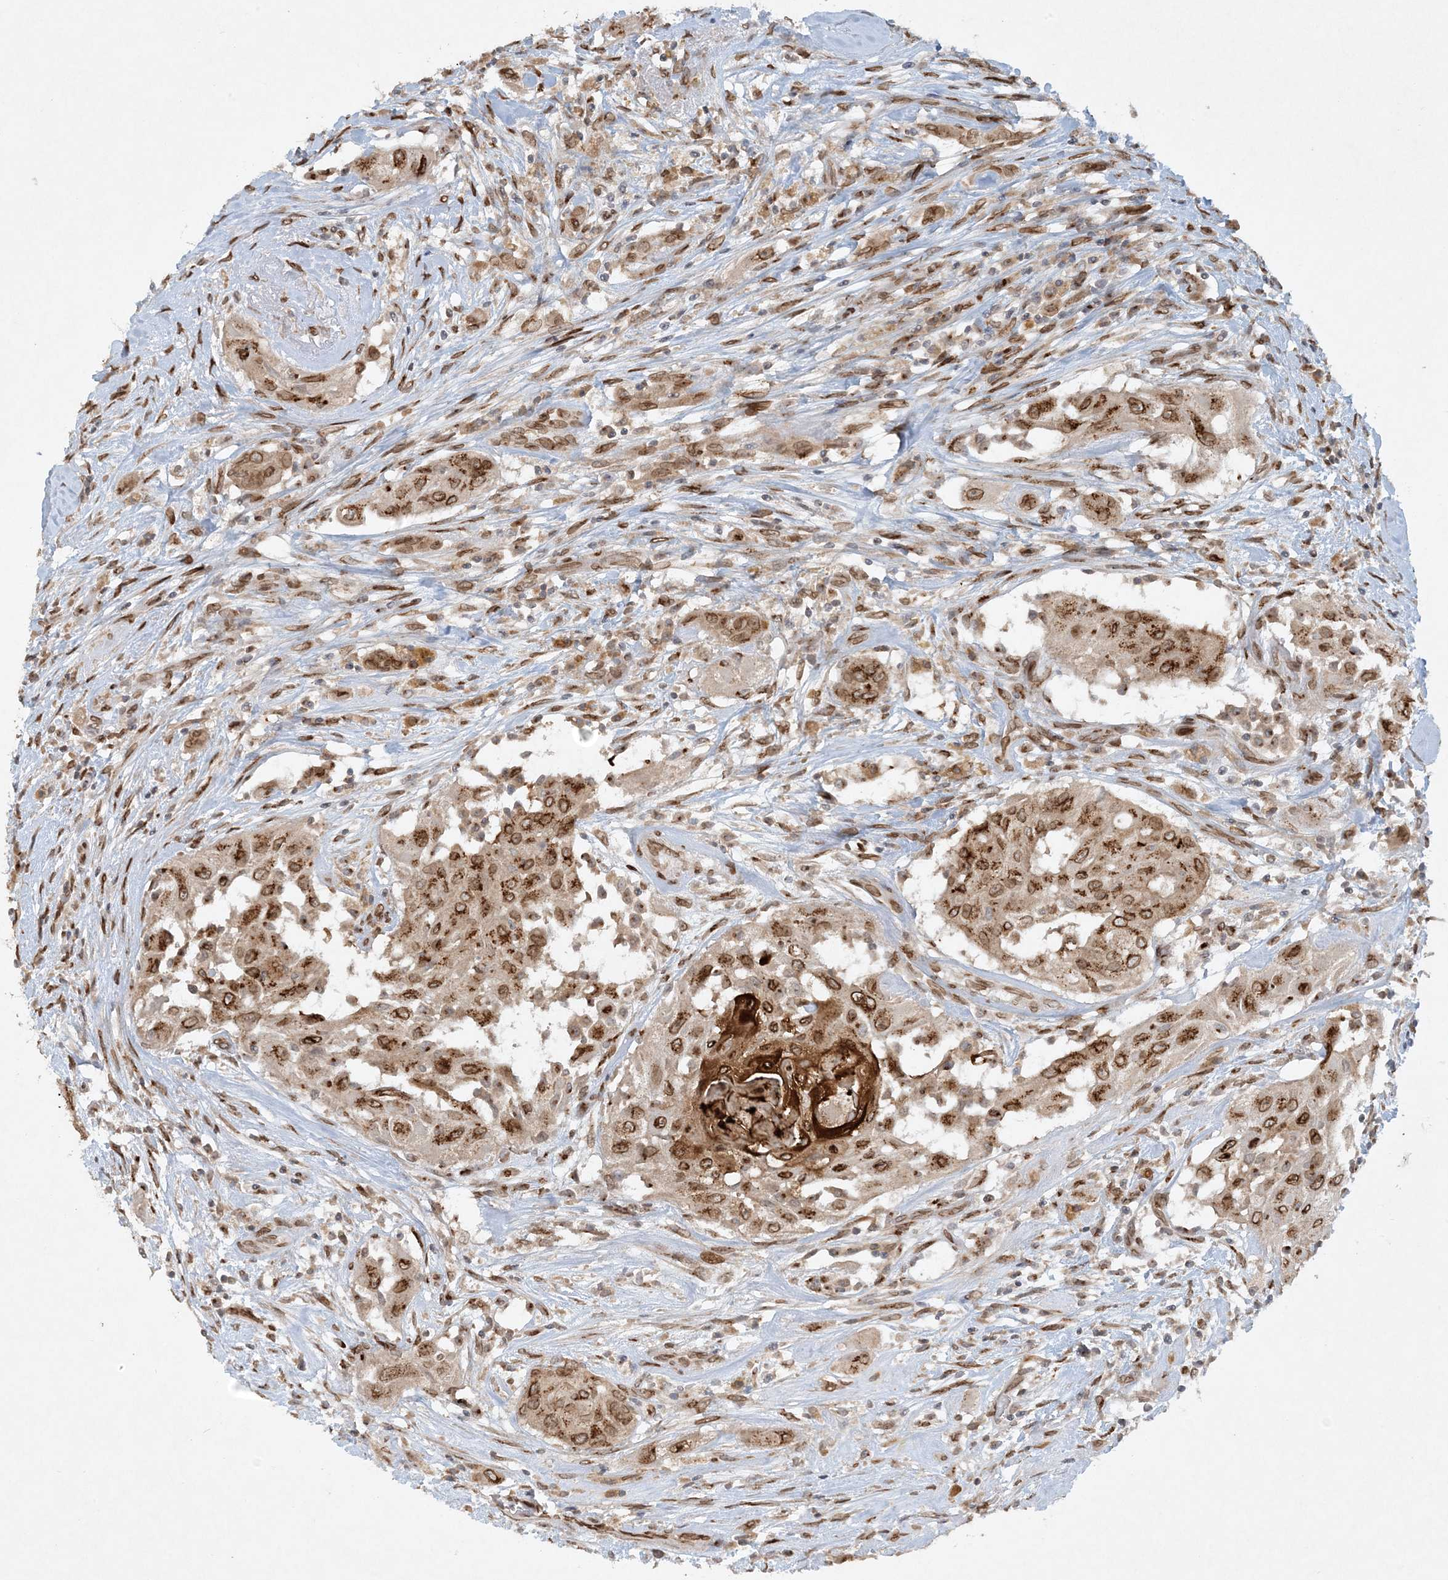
{"staining": {"intensity": "strong", "quantity": "25%-75%", "location": "cytoplasmic/membranous,nuclear"}, "tissue": "thyroid cancer", "cell_type": "Tumor cells", "image_type": "cancer", "snomed": [{"axis": "morphology", "description": "Papillary adenocarcinoma, NOS"}, {"axis": "topography", "description": "Thyroid gland"}], "caption": "About 25%-75% of tumor cells in human thyroid papillary adenocarcinoma demonstrate strong cytoplasmic/membranous and nuclear protein expression as visualized by brown immunohistochemical staining.", "gene": "SLC35A2", "patient": {"sex": "female", "age": 59}}